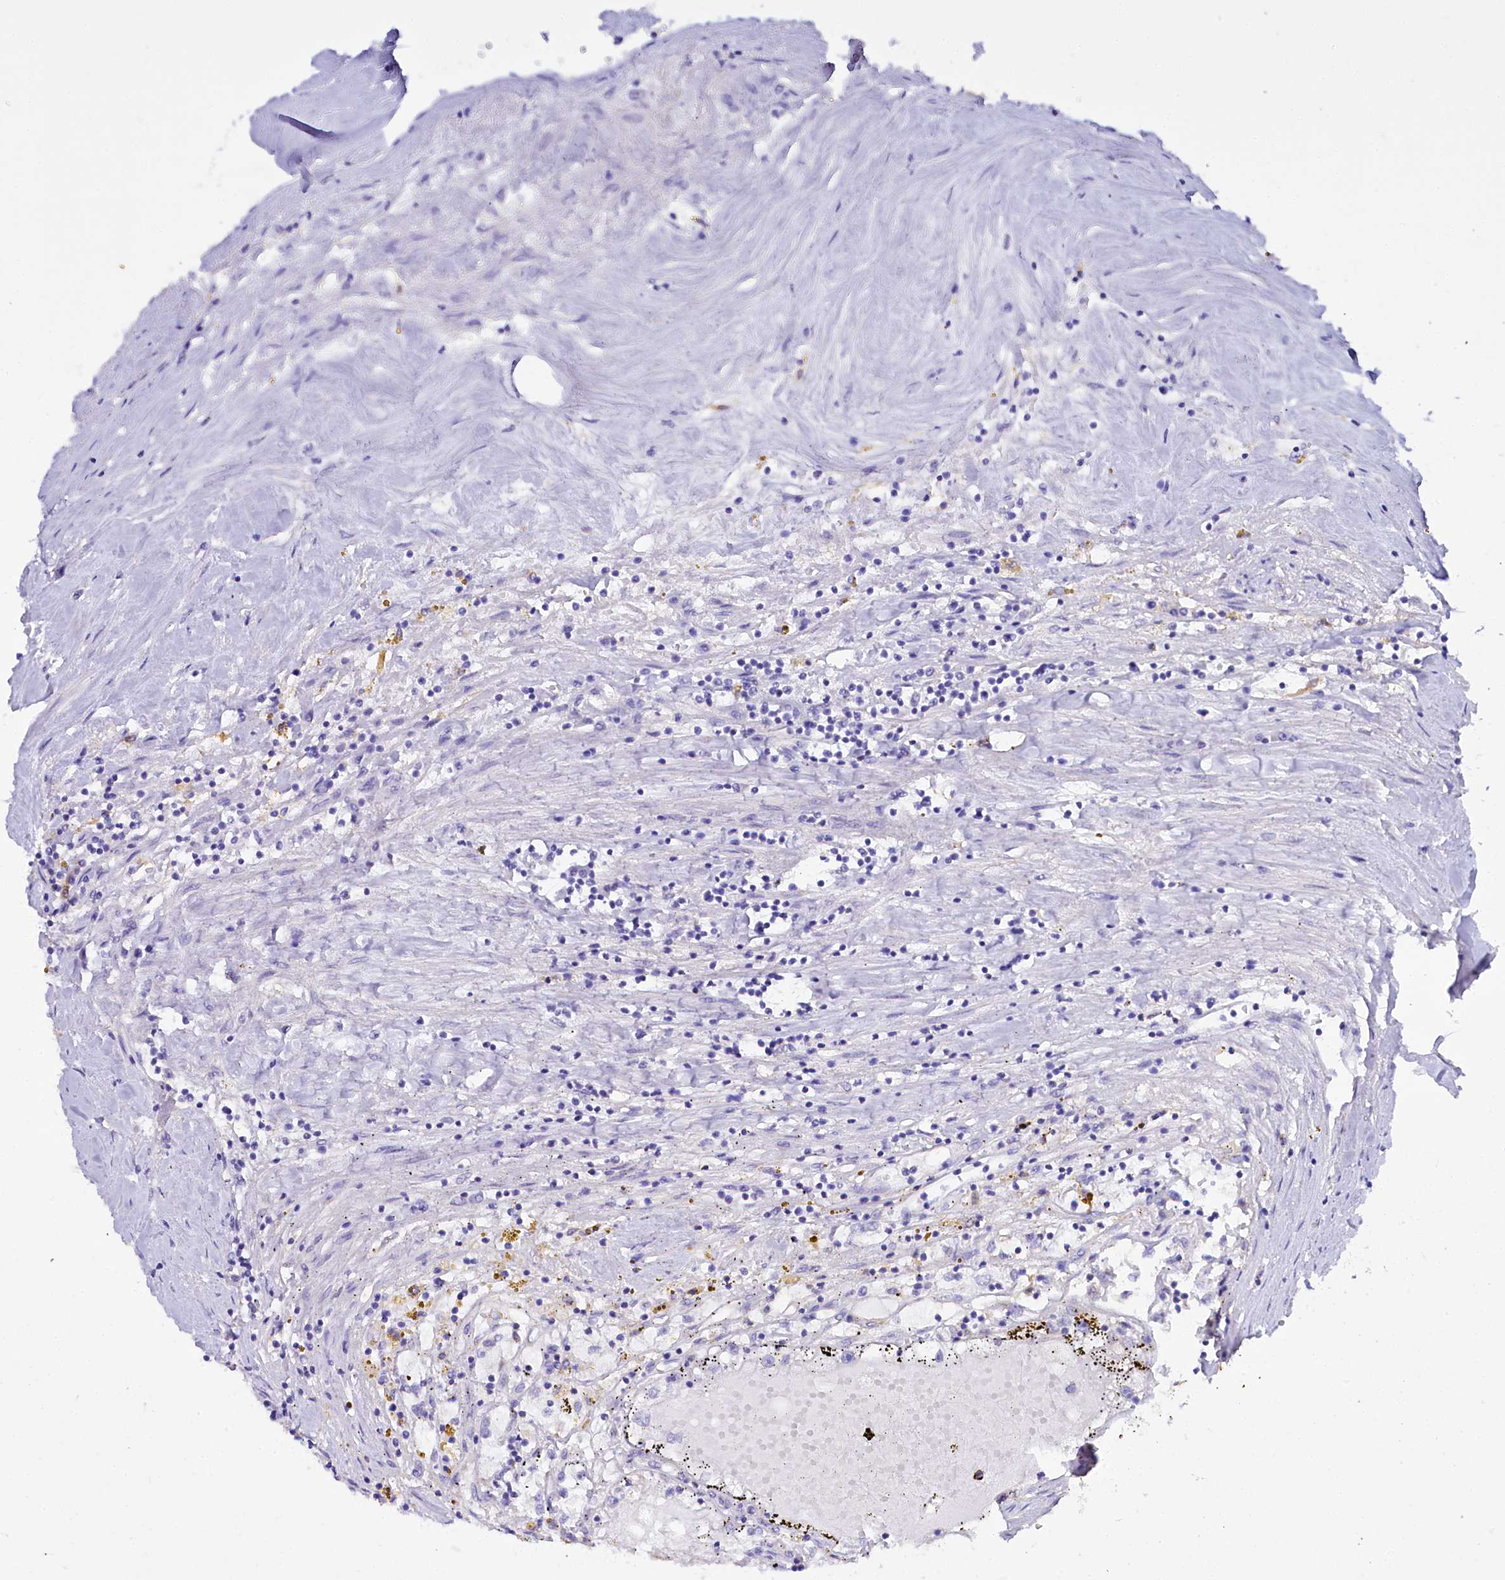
{"staining": {"intensity": "negative", "quantity": "none", "location": "none"}, "tissue": "renal cancer", "cell_type": "Tumor cells", "image_type": "cancer", "snomed": [{"axis": "morphology", "description": "Adenocarcinoma, NOS"}, {"axis": "topography", "description": "Kidney"}], "caption": "The micrograph demonstrates no significant positivity in tumor cells of renal cancer. (DAB IHC with hematoxylin counter stain).", "gene": "FAAP20", "patient": {"sex": "male", "age": 56}}